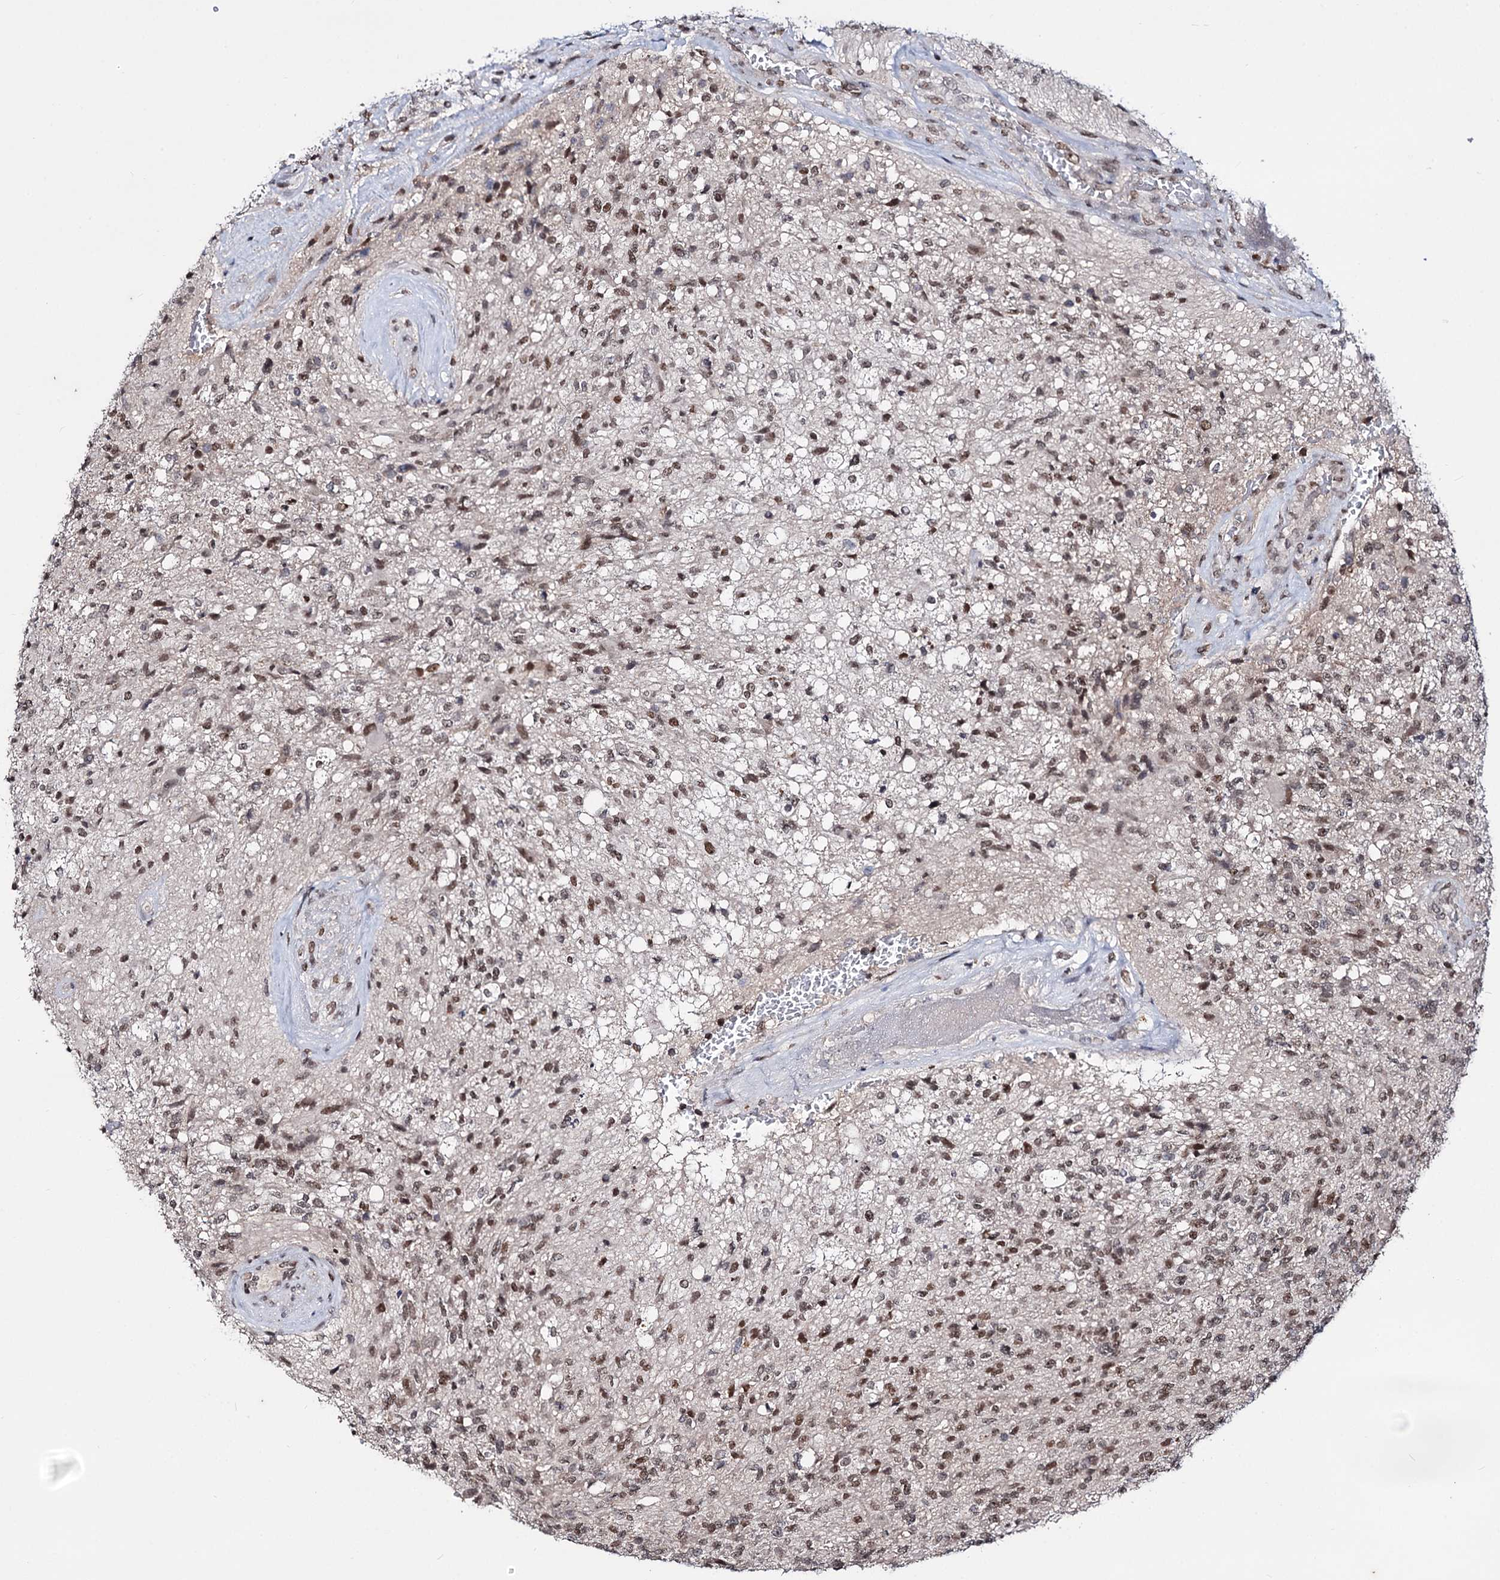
{"staining": {"intensity": "moderate", "quantity": ">75%", "location": "nuclear"}, "tissue": "glioma", "cell_type": "Tumor cells", "image_type": "cancer", "snomed": [{"axis": "morphology", "description": "Glioma, malignant, High grade"}, {"axis": "topography", "description": "Brain"}], "caption": "This micrograph shows malignant glioma (high-grade) stained with IHC to label a protein in brown. The nuclear of tumor cells show moderate positivity for the protein. Nuclei are counter-stained blue.", "gene": "SMCHD1", "patient": {"sex": "male", "age": 56}}